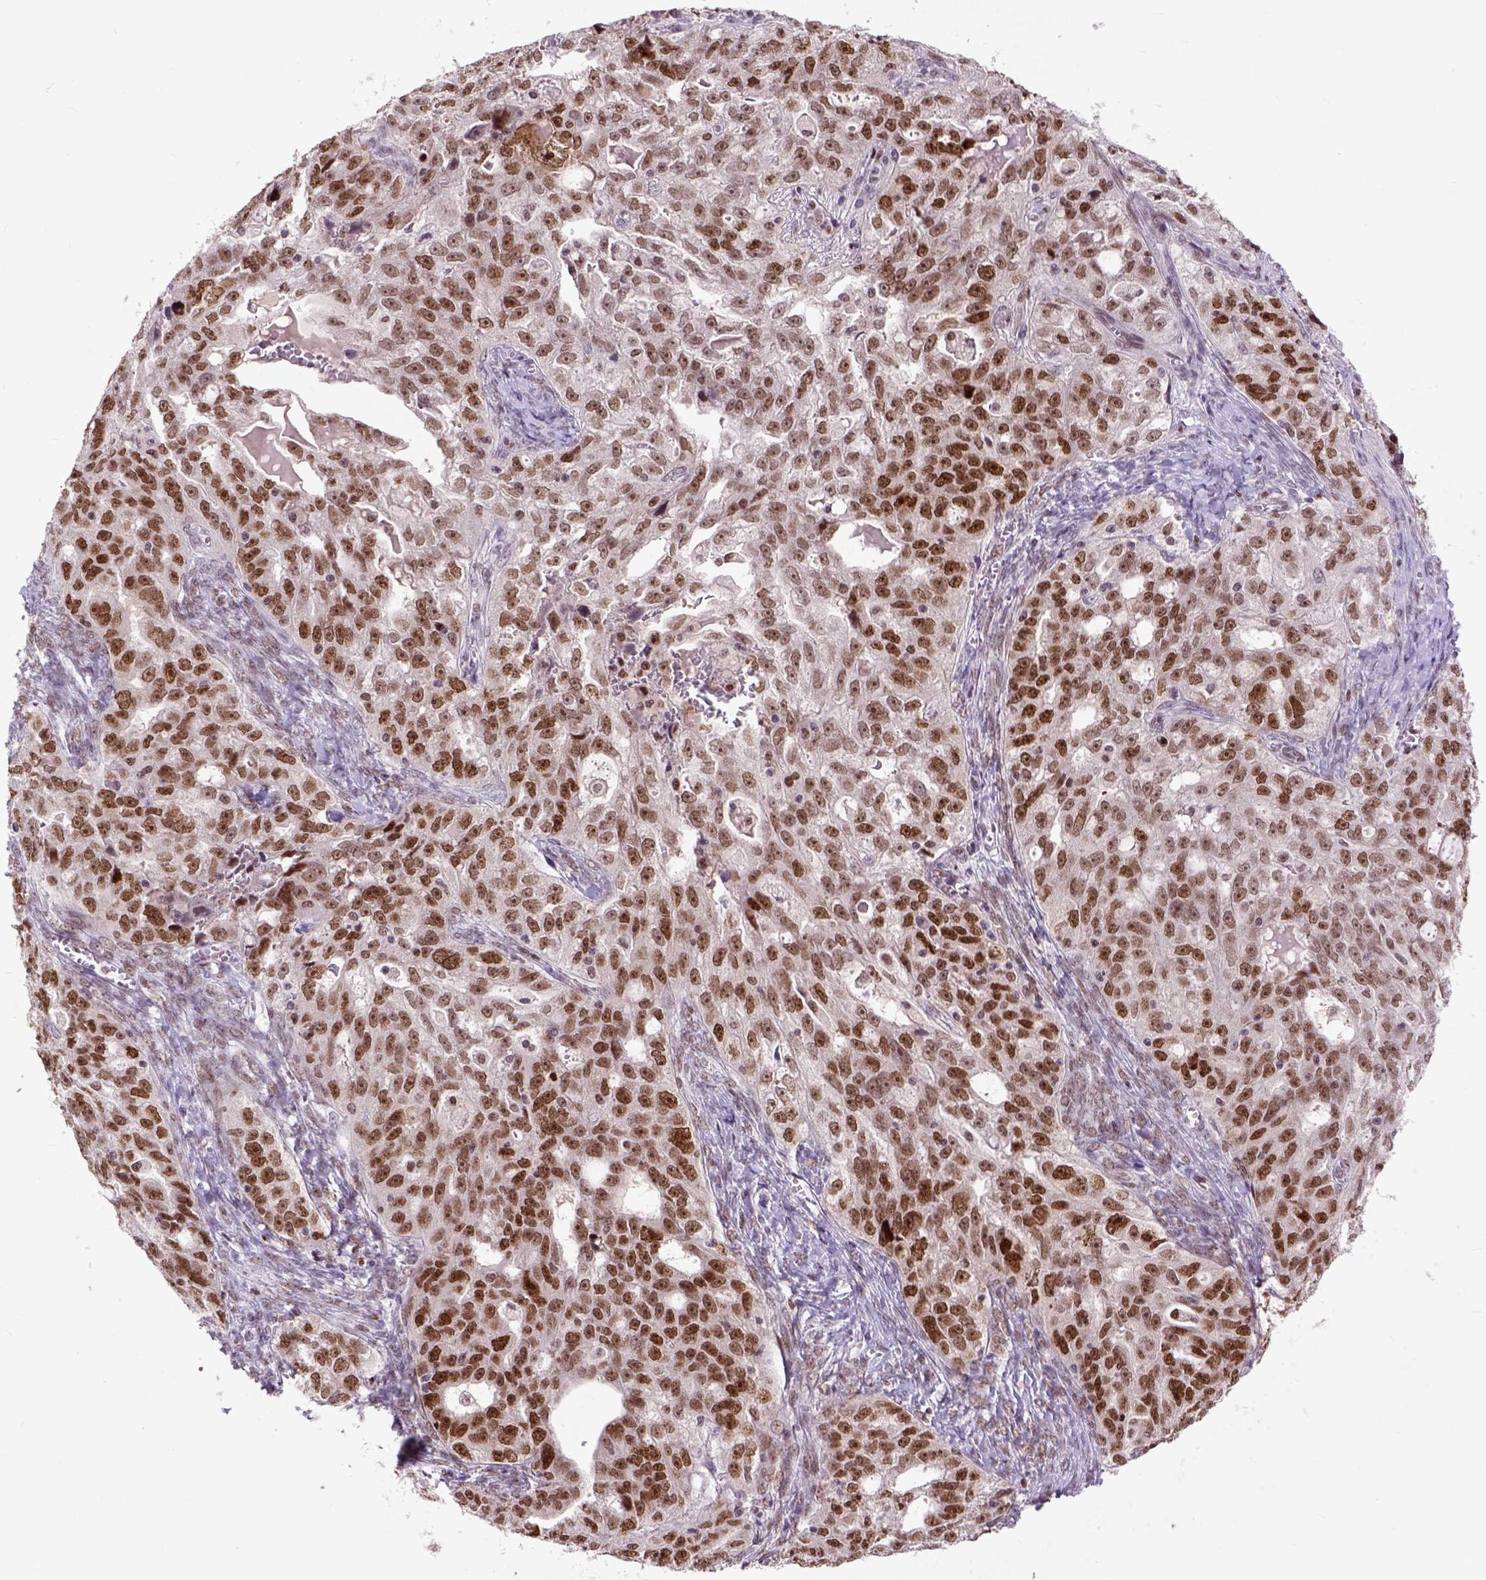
{"staining": {"intensity": "moderate", "quantity": ">75%", "location": "nuclear"}, "tissue": "ovarian cancer", "cell_type": "Tumor cells", "image_type": "cancer", "snomed": [{"axis": "morphology", "description": "Cystadenocarcinoma, serous, NOS"}, {"axis": "topography", "description": "Ovary"}], "caption": "Approximately >75% of tumor cells in human ovarian cancer demonstrate moderate nuclear protein staining as visualized by brown immunohistochemical staining.", "gene": "RCC2", "patient": {"sex": "female", "age": 51}}